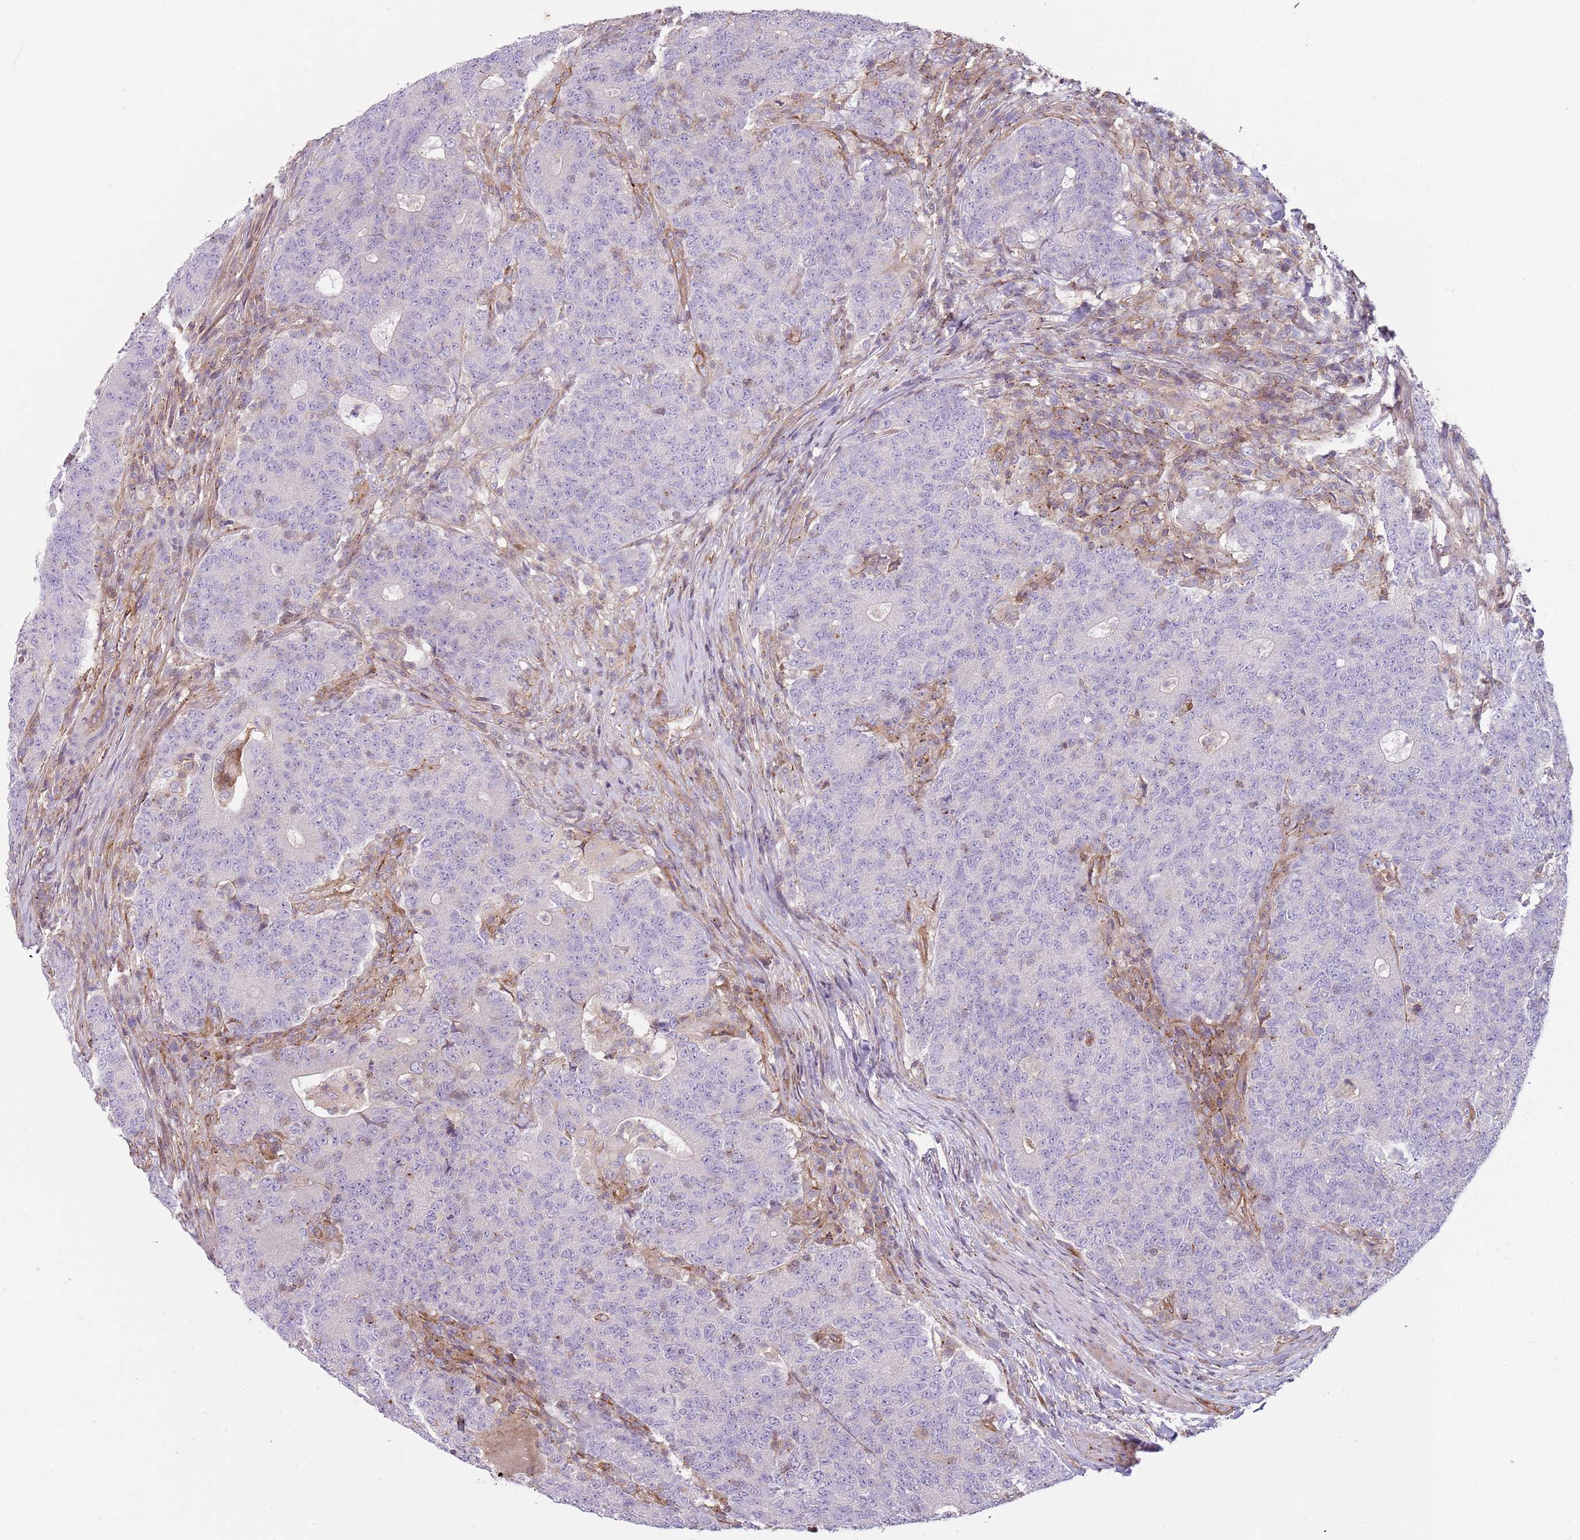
{"staining": {"intensity": "negative", "quantity": "none", "location": "none"}, "tissue": "colorectal cancer", "cell_type": "Tumor cells", "image_type": "cancer", "snomed": [{"axis": "morphology", "description": "Adenocarcinoma, NOS"}, {"axis": "topography", "description": "Colon"}], "caption": "High magnification brightfield microscopy of adenocarcinoma (colorectal) stained with DAB (brown) and counterstained with hematoxylin (blue): tumor cells show no significant expression.", "gene": "GNAI3", "patient": {"sex": "female", "age": 75}}